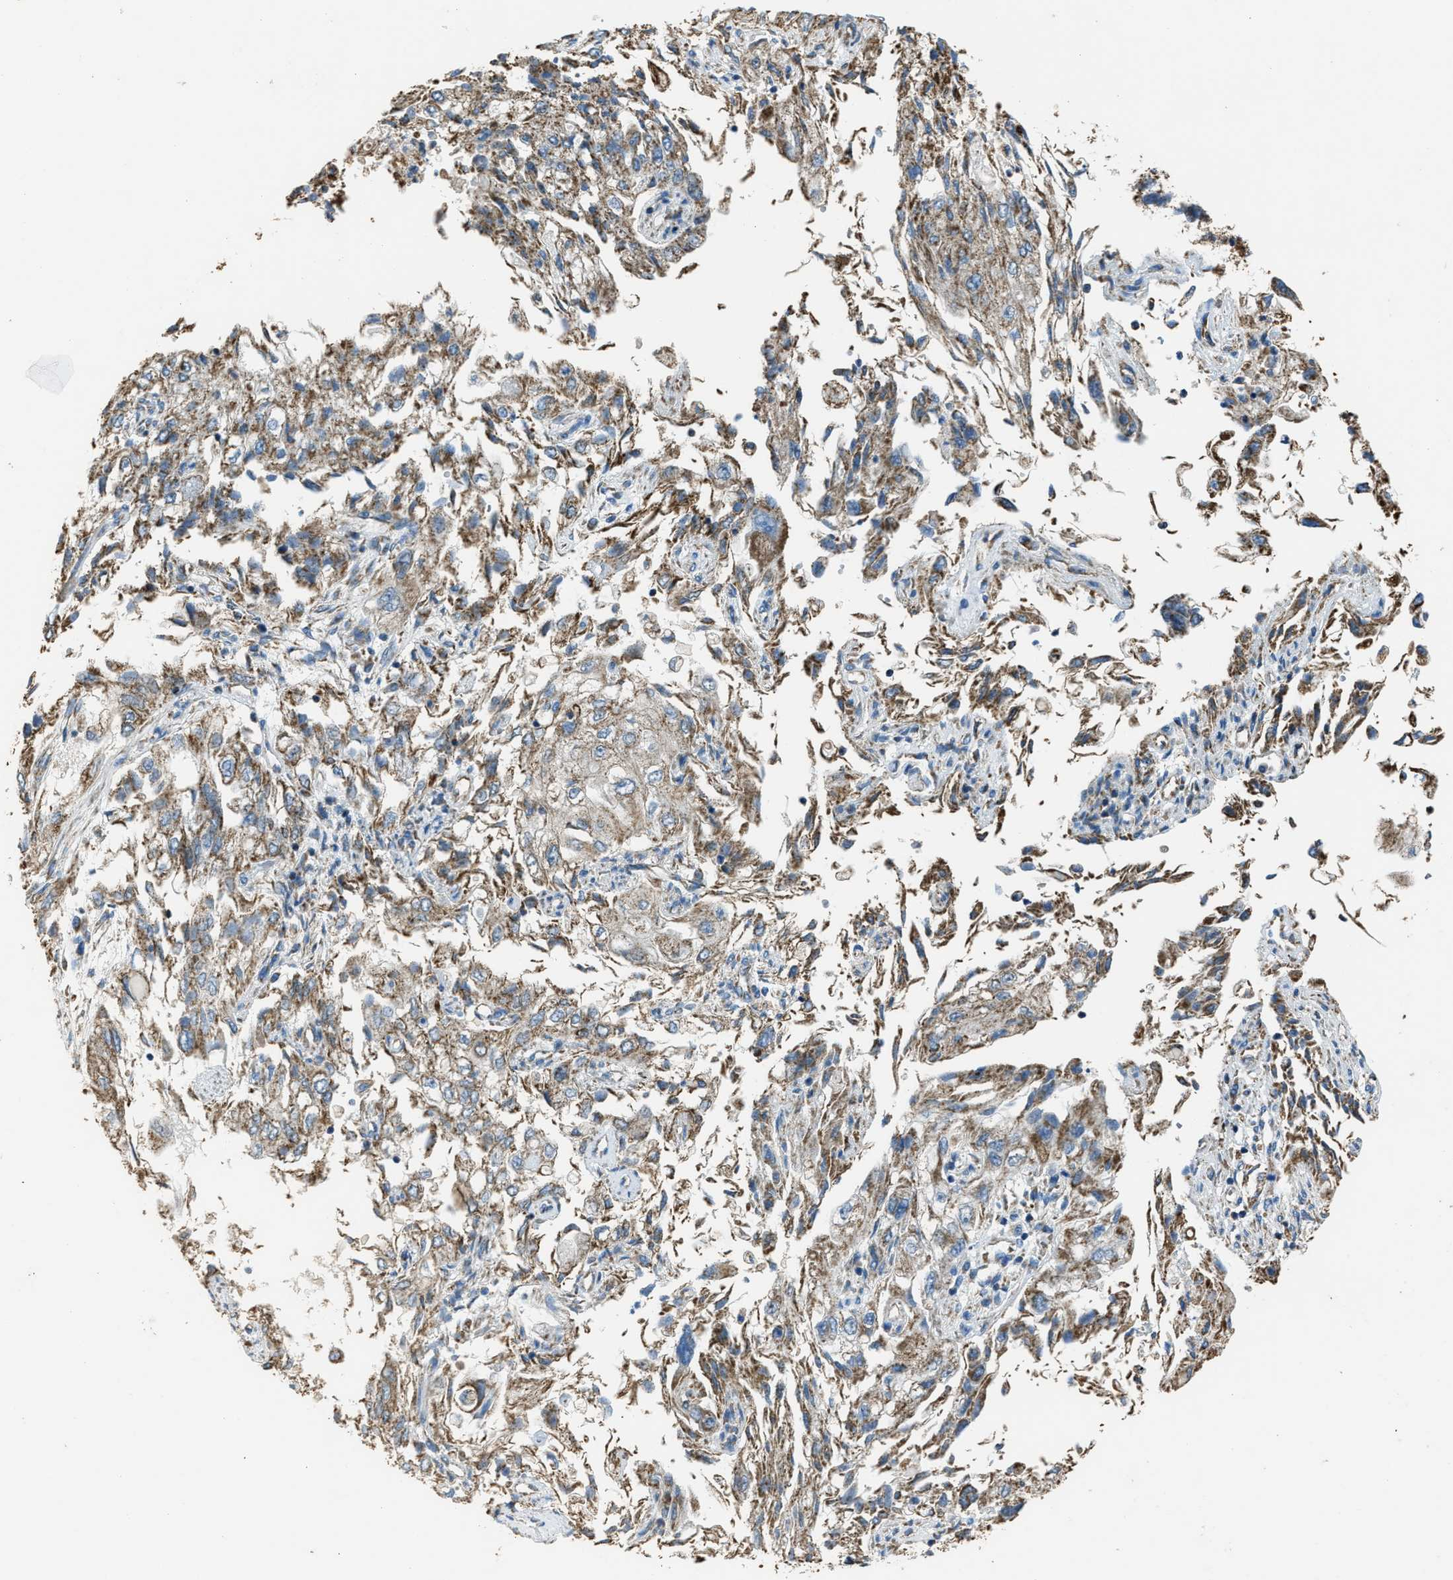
{"staining": {"intensity": "moderate", "quantity": ">75%", "location": "cytoplasmic/membranous"}, "tissue": "endometrial cancer", "cell_type": "Tumor cells", "image_type": "cancer", "snomed": [{"axis": "morphology", "description": "Adenocarcinoma, NOS"}, {"axis": "topography", "description": "Endometrium"}], "caption": "About >75% of tumor cells in adenocarcinoma (endometrial) demonstrate moderate cytoplasmic/membranous protein staining as visualized by brown immunohistochemical staining.", "gene": "SLC25A11", "patient": {"sex": "female", "age": 49}}